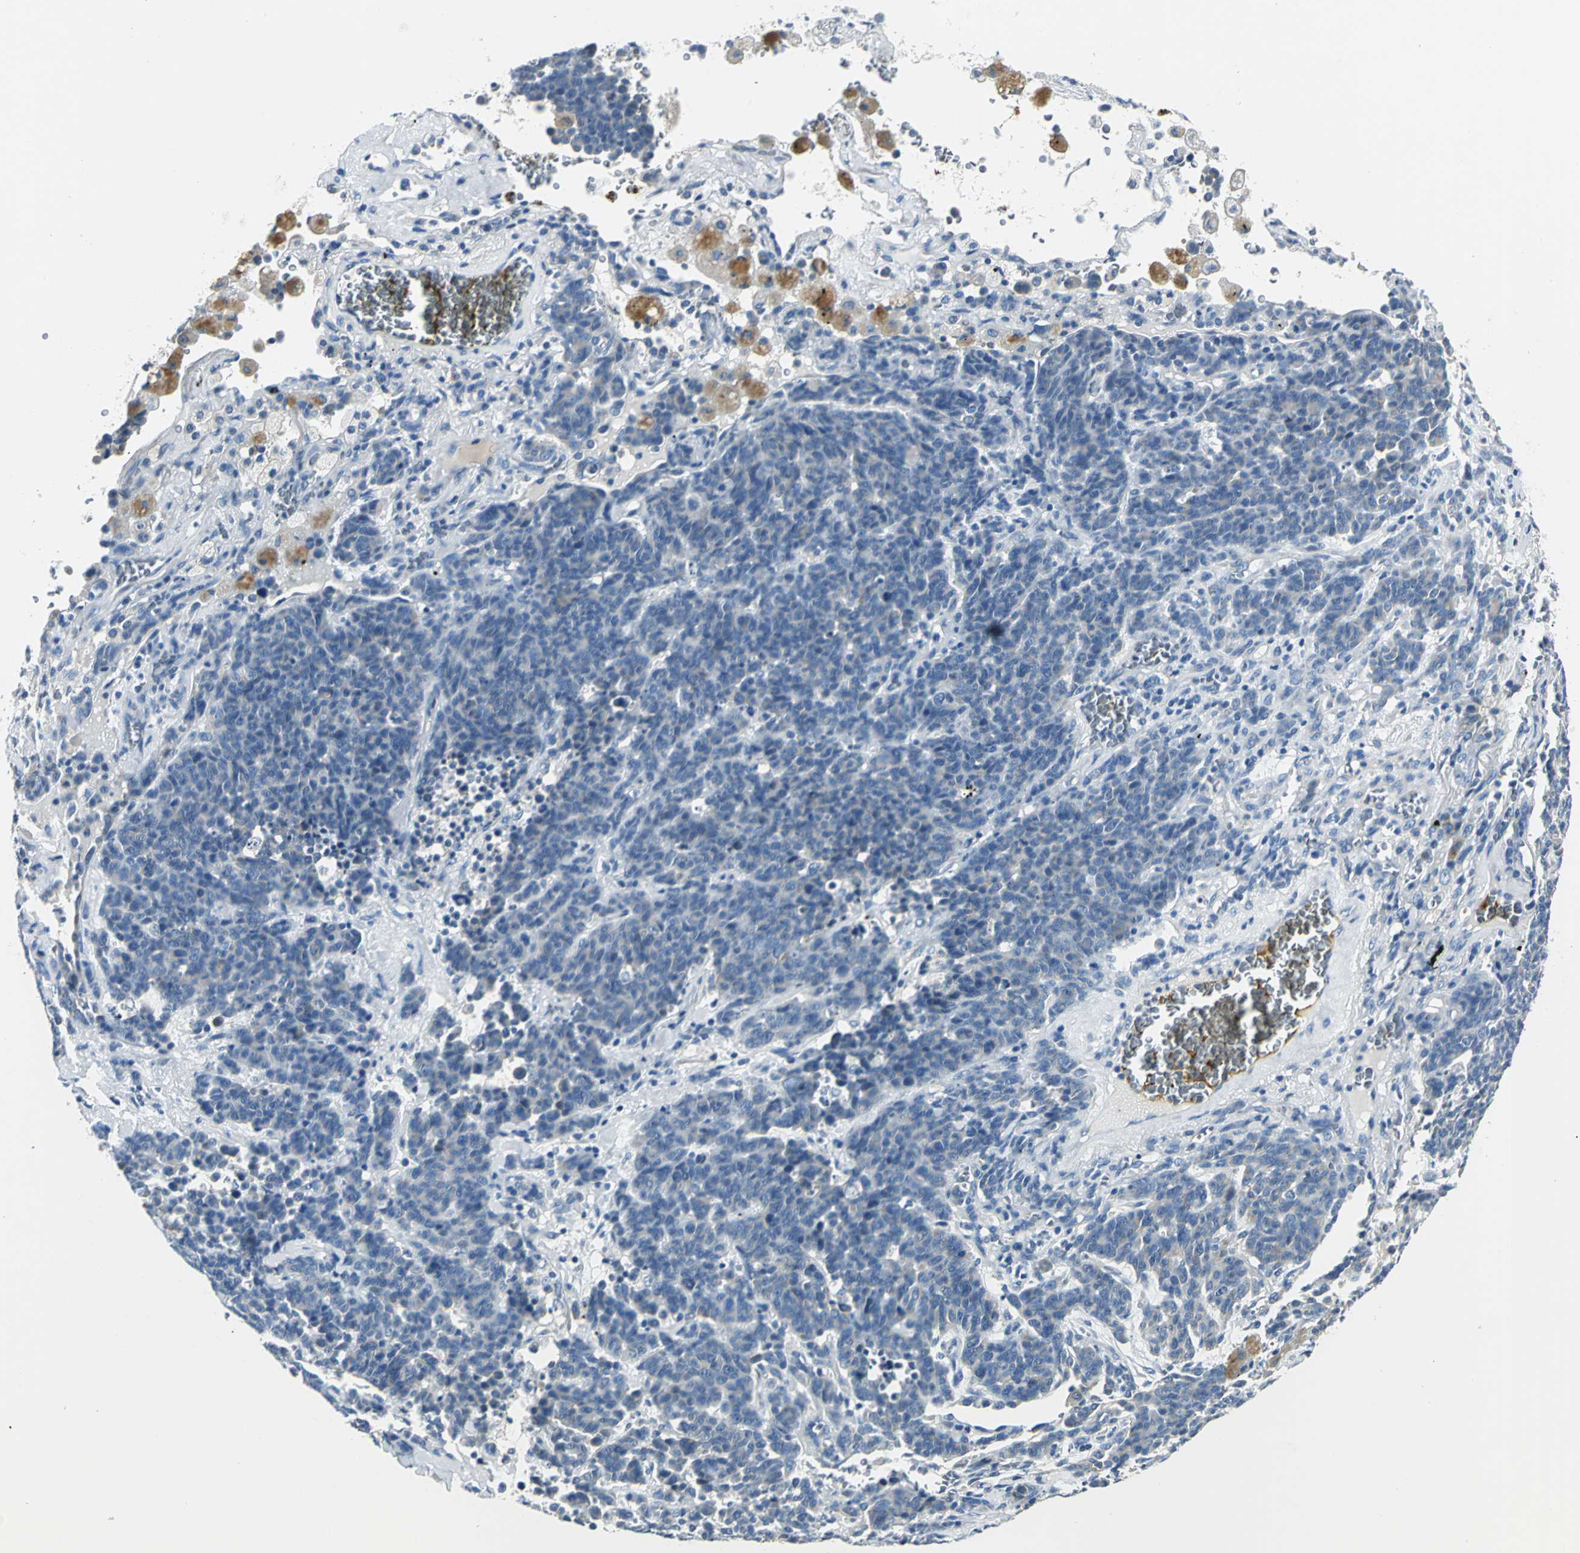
{"staining": {"intensity": "negative", "quantity": "none", "location": "none"}, "tissue": "lung cancer", "cell_type": "Tumor cells", "image_type": "cancer", "snomed": [{"axis": "morphology", "description": "Neoplasm, malignant, NOS"}, {"axis": "topography", "description": "Lung"}], "caption": "Immunohistochemistry (IHC) of human lung neoplasm (malignant) demonstrates no staining in tumor cells. Nuclei are stained in blue.", "gene": "B3GNT2", "patient": {"sex": "female", "age": 58}}